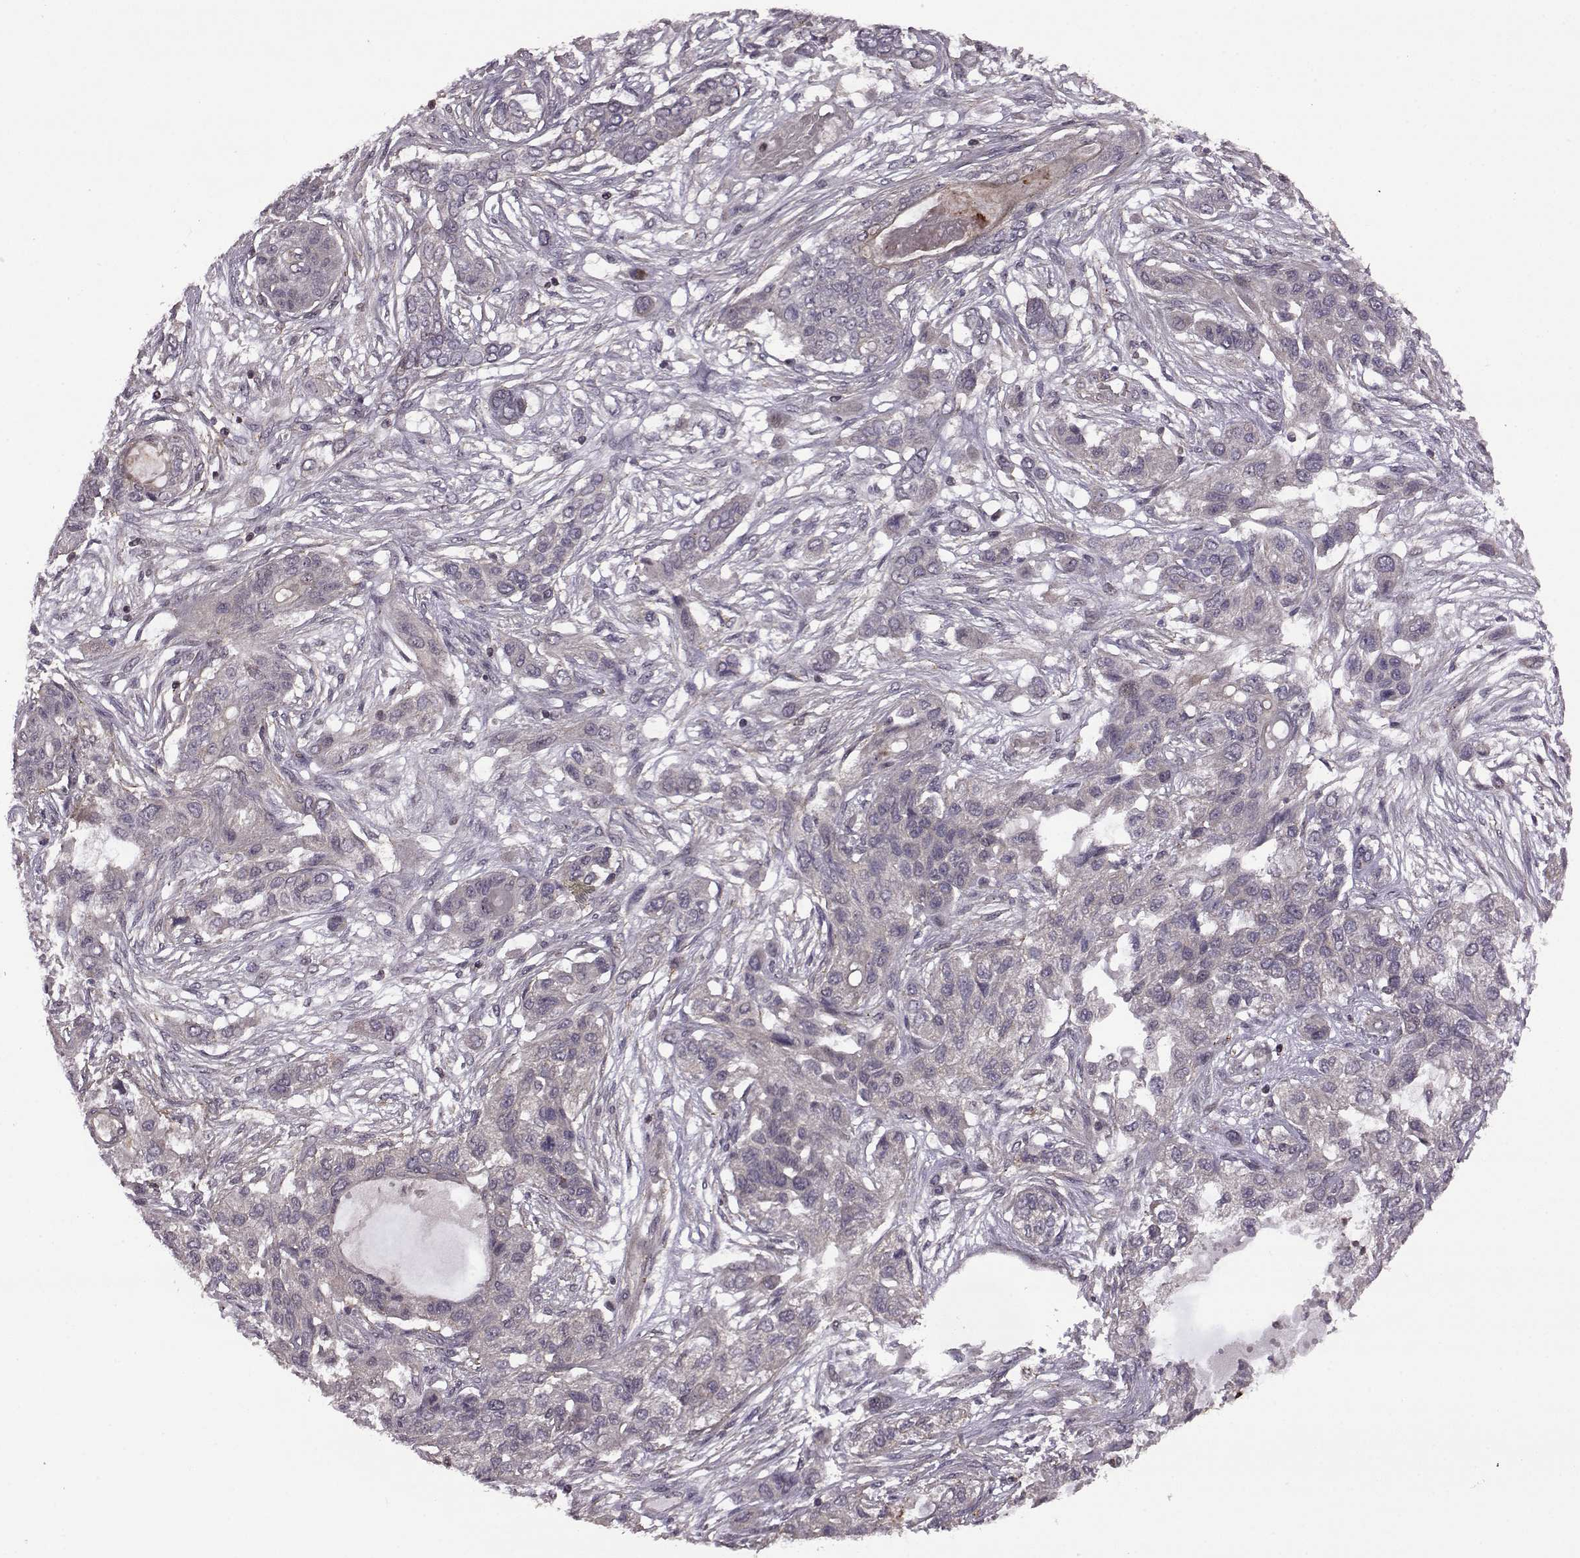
{"staining": {"intensity": "negative", "quantity": "none", "location": "none"}, "tissue": "lung cancer", "cell_type": "Tumor cells", "image_type": "cancer", "snomed": [{"axis": "morphology", "description": "Squamous cell carcinoma, NOS"}, {"axis": "topography", "description": "Lung"}], "caption": "Immunohistochemistry (IHC) micrograph of neoplastic tissue: human lung cancer (squamous cell carcinoma) stained with DAB exhibits no significant protein positivity in tumor cells.", "gene": "TRMU", "patient": {"sex": "female", "age": 70}}